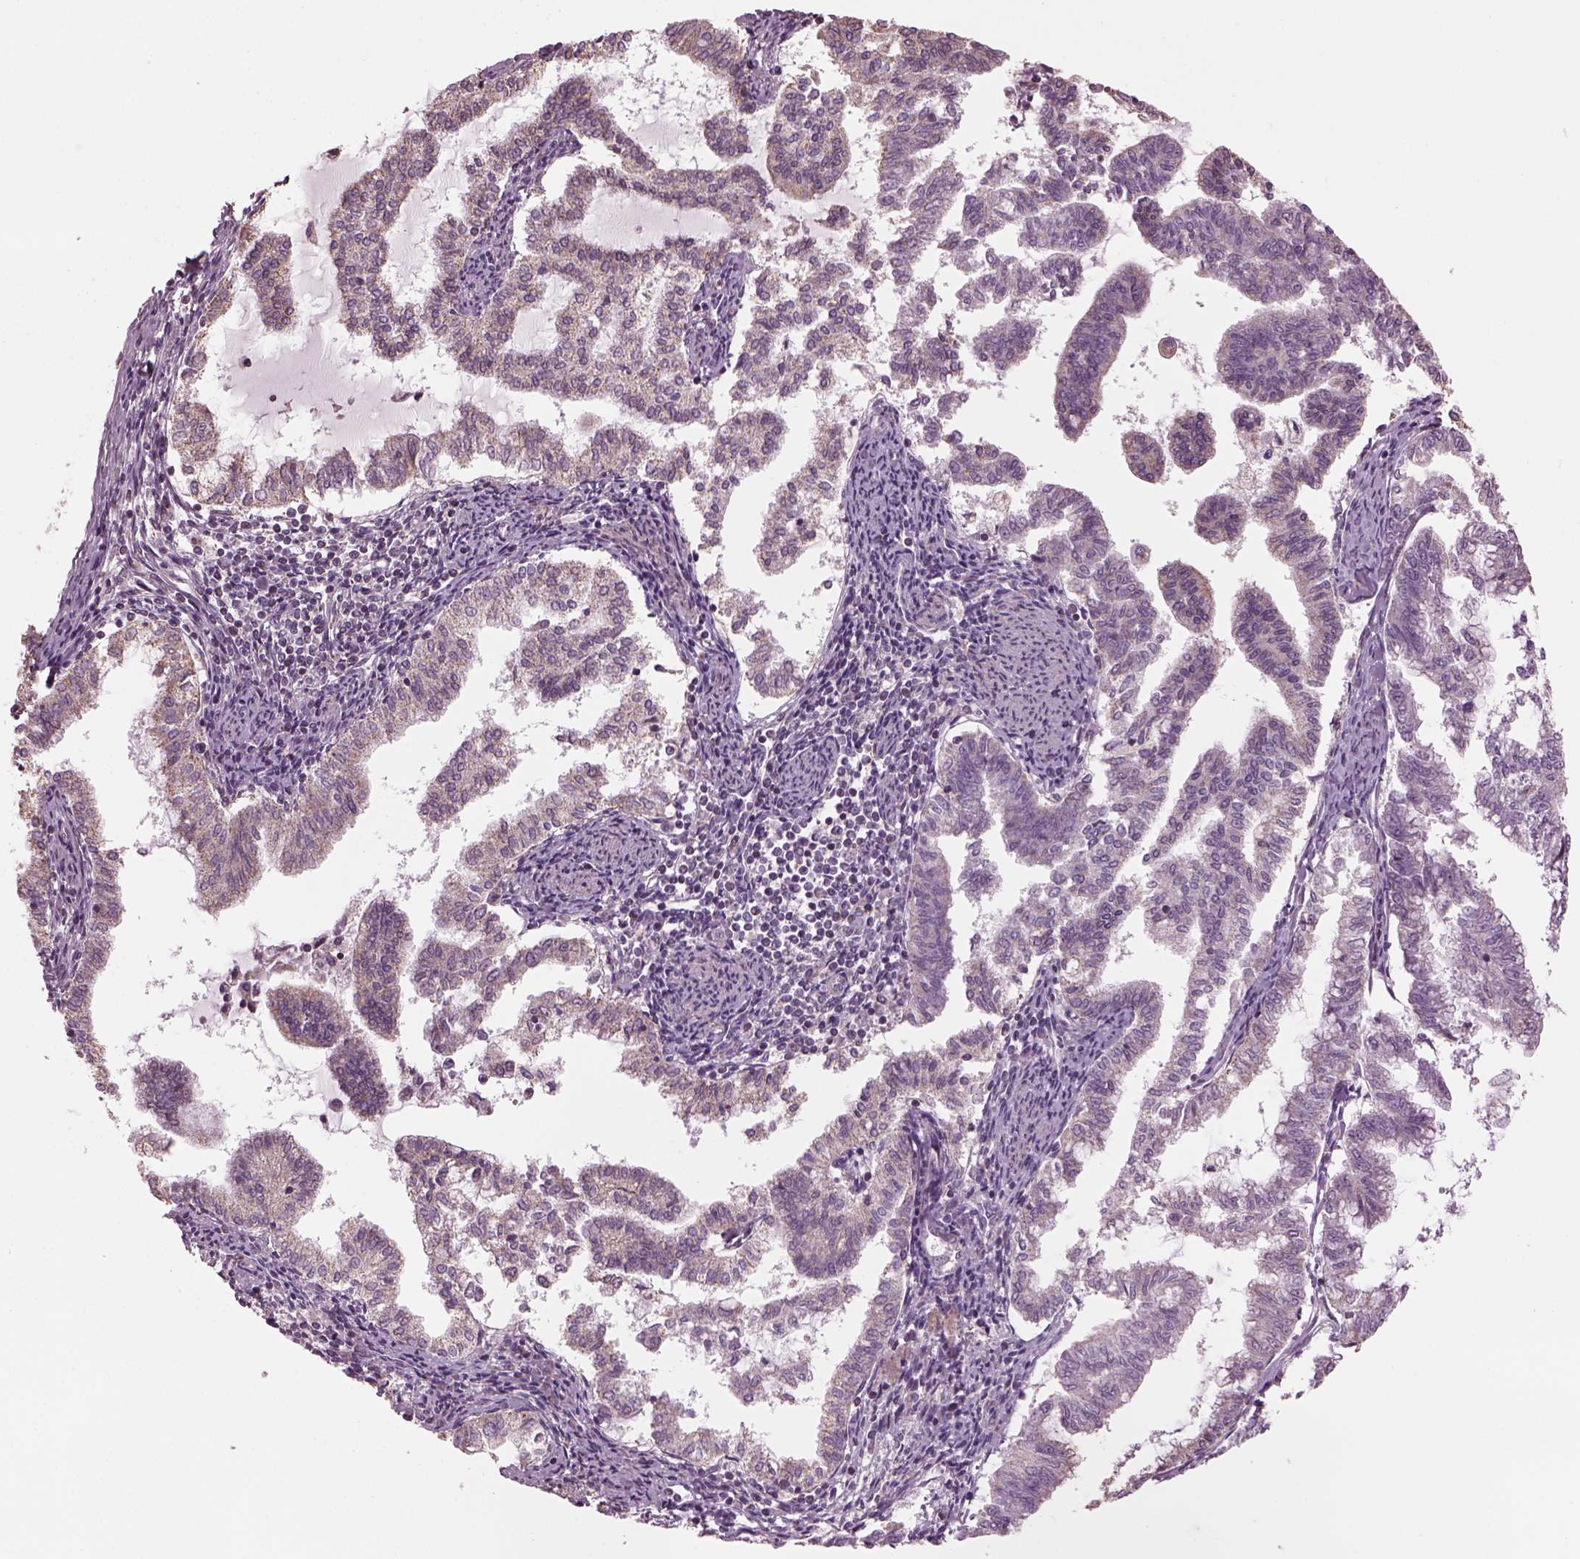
{"staining": {"intensity": "weak", "quantity": "25%-75%", "location": "cytoplasmic/membranous"}, "tissue": "endometrial cancer", "cell_type": "Tumor cells", "image_type": "cancer", "snomed": [{"axis": "morphology", "description": "Adenocarcinoma, NOS"}, {"axis": "topography", "description": "Endometrium"}], "caption": "Brown immunohistochemical staining in endometrial adenocarcinoma shows weak cytoplasmic/membranous expression in about 25%-75% of tumor cells.", "gene": "SPATA7", "patient": {"sex": "female", "age": 79}}